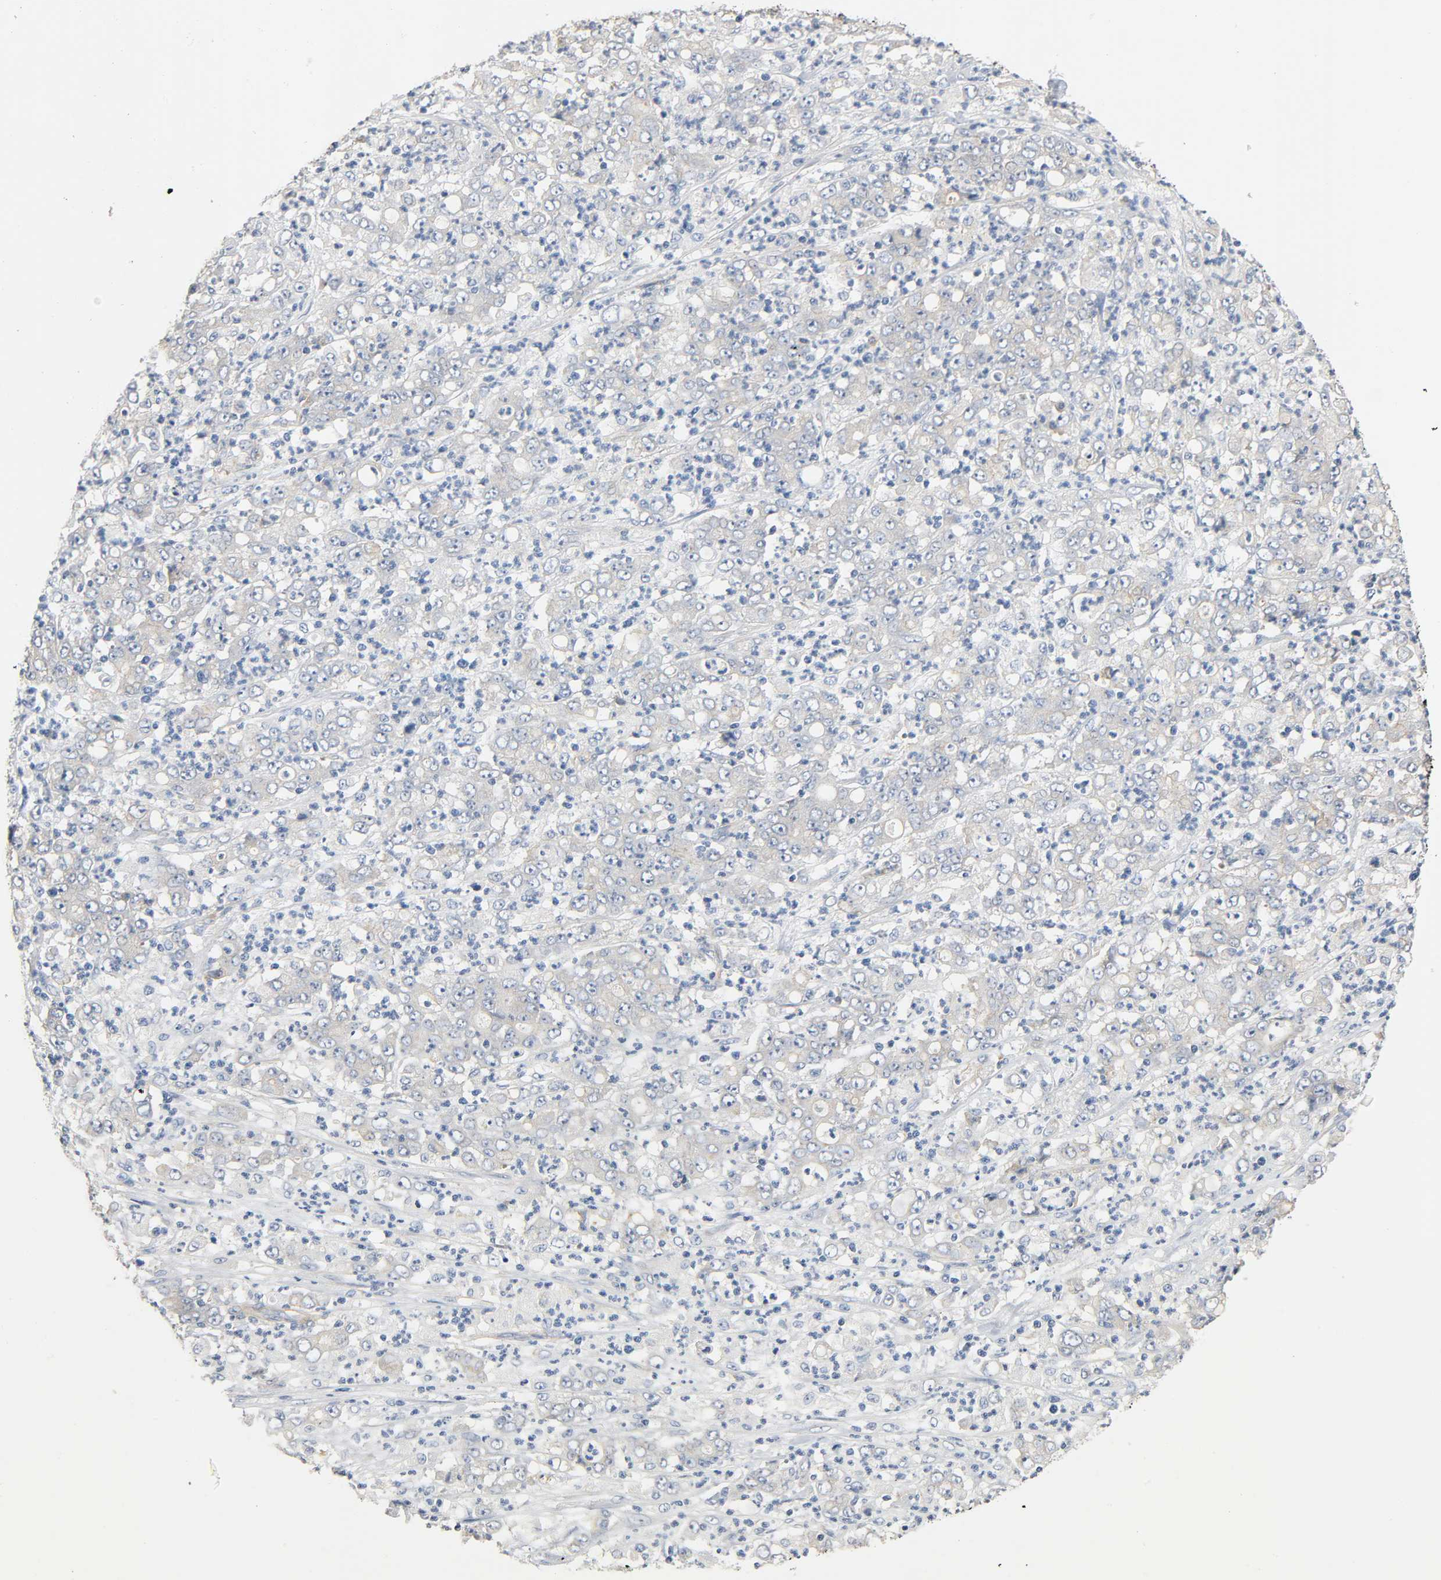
{"staining": {"intensity": "weak", "quantity": "25%-75%", "location": "cytoplasmic/membranous"}, "tissue": "stomach cancer", "cell_type": "Tumor cells", "image_type": "cancer", "snomed": [{"axis": "morphology", "description": "Adenocarcinoma, NOS"}, {"axis": "topography", "description": "Stomach, lower"}], "caption": "About 25%-75% of tumor cells in human stomach cancer display weak cytoplasmic/membranous protein staining as visualized by brown immunohistochemical staining.", "gene": "ARPC1A", "patient": {"sex": "female", "age": 71}}